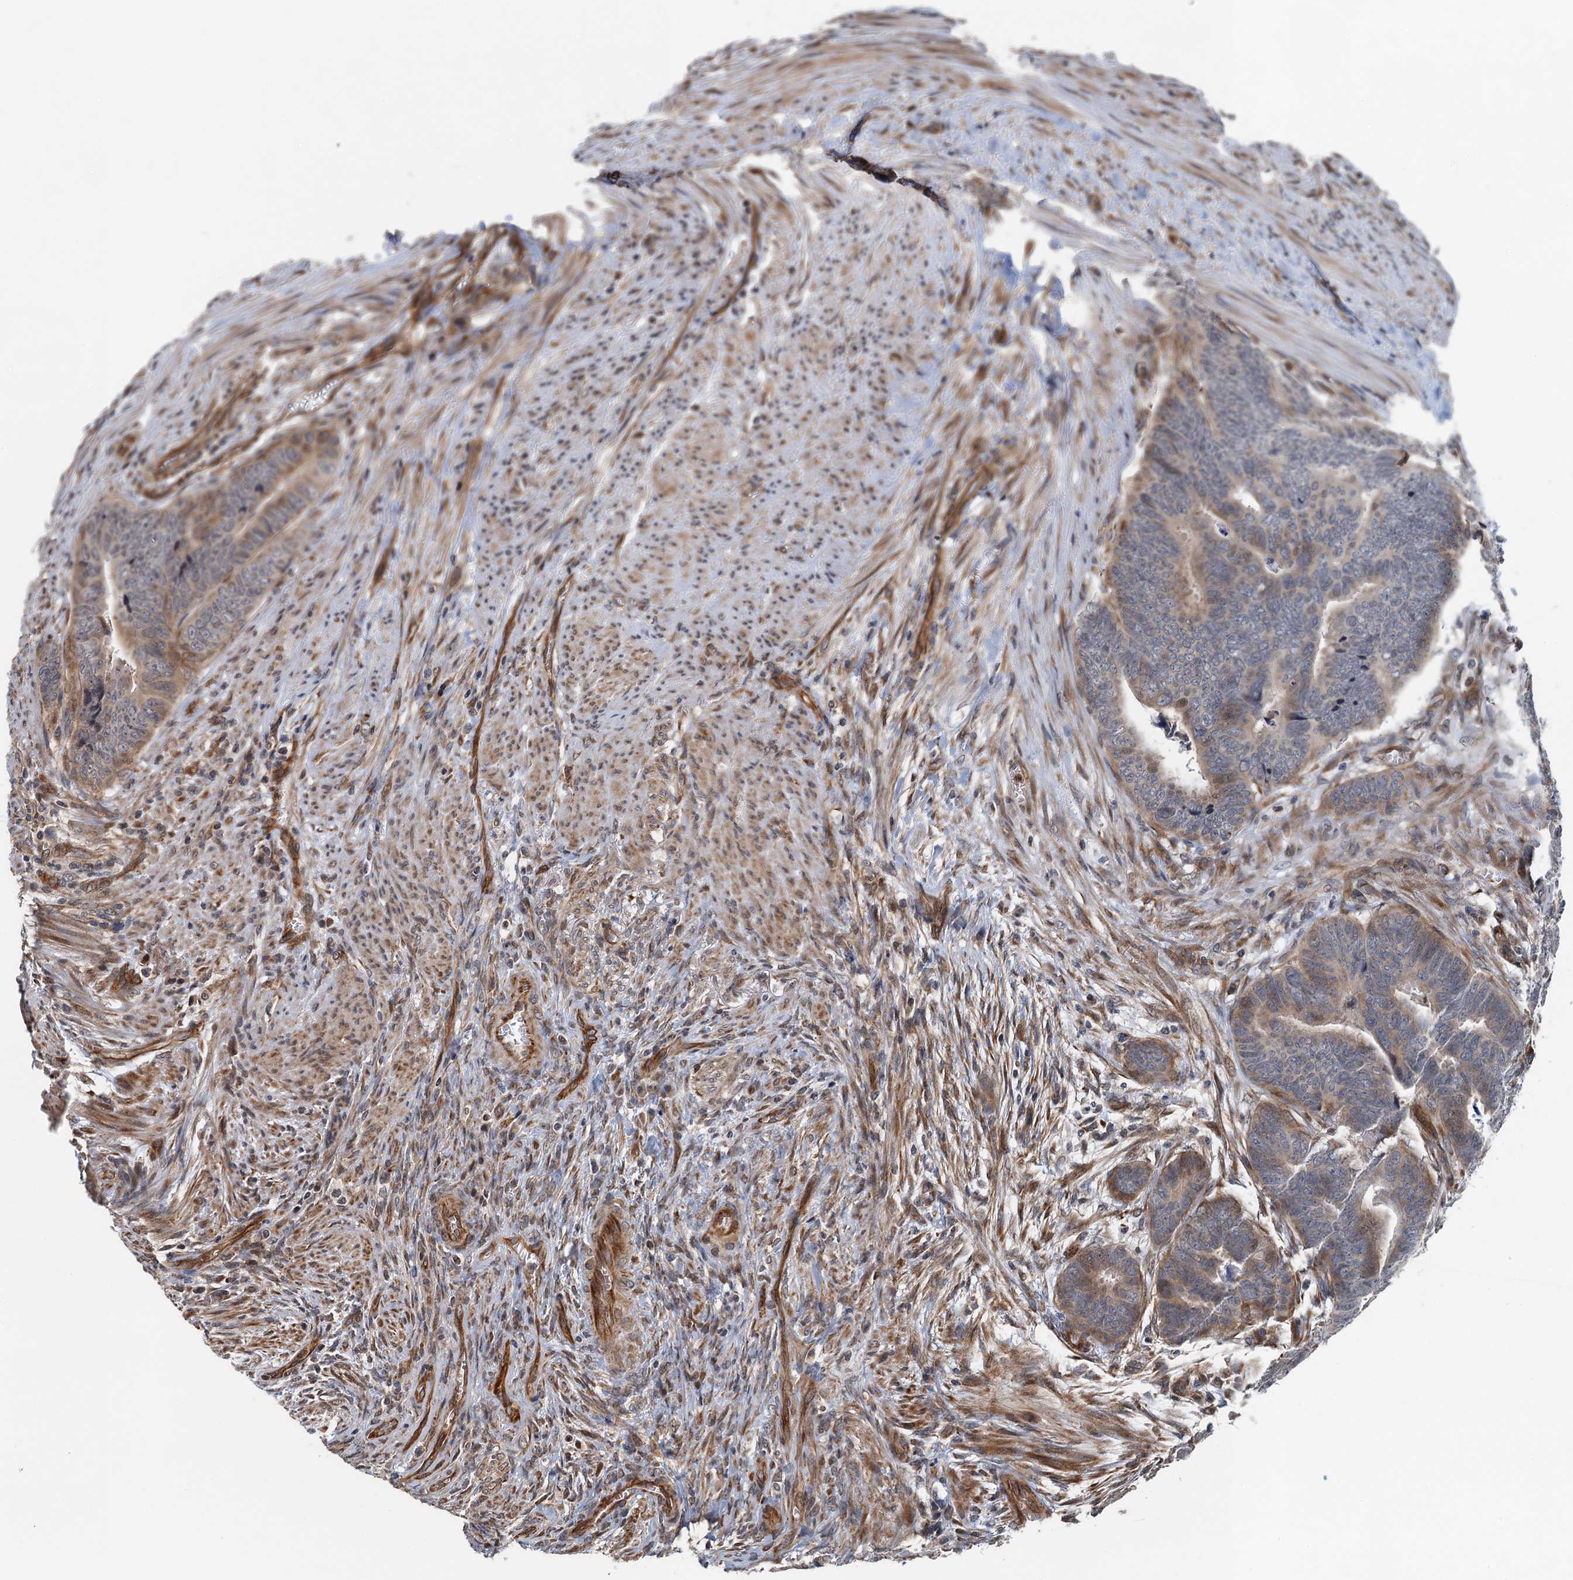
{"staining": {"intensity": "weak", "quantity": "<25%", "location": "cytoplasmic/membranous"}, "tissue": "colorectal cancer", "cell_type": "Tumor cells", "image_type": "cancer", "snomed": [{"axis": "morphology", "description": "Adenocarcinoma, NOS"}, {"axis": "topography", "description": "Rectum"}], "caption": "IHC histopathology image of adenocarcinoma (colorectal) stained for a protein (brown), which demonstrates no staining in tumor cells.", "gene": "WHAMM", "patient": {"sex": "female", "age": 78}}